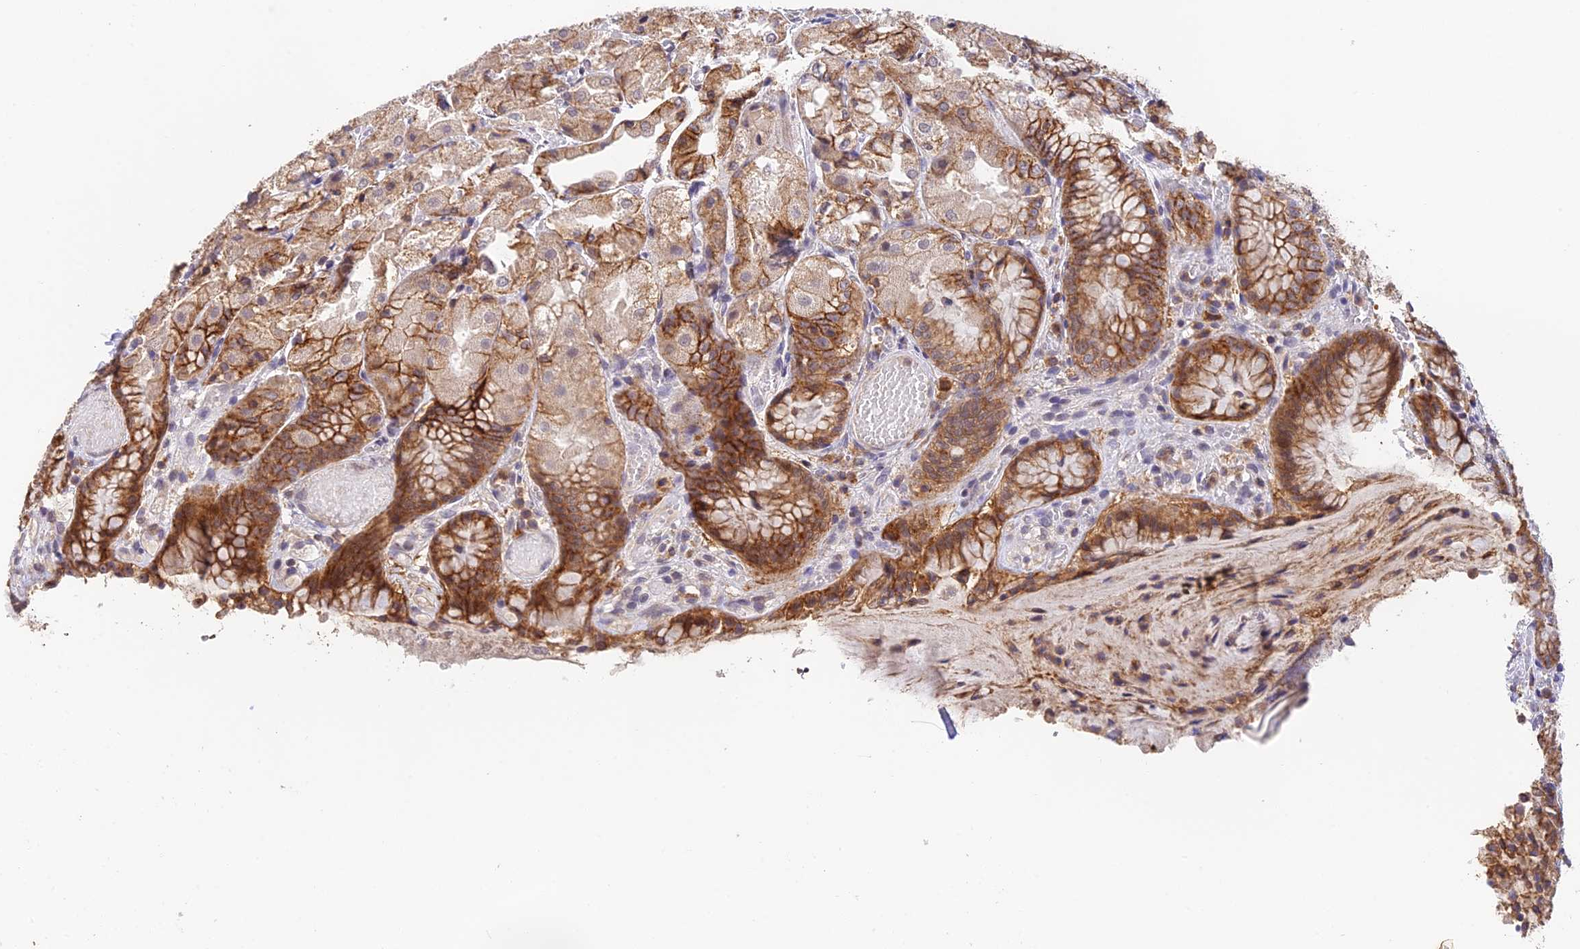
{"staining": {"intensity": "strong", "quantity": "25%-75%", "location": "cytoplasmic/membranous"}, "tissue": "stomach", "cell_type": "Glandular cells", "image_type": "normal", "snomed": [{"axis": "morphology", "description": "Normal tissue, NOS"}, {"axis": "topography", "description": "Stomach, upper"}], "caption": "This micrograph demonstrates normal stomach stained with IHC to label a protein in brown. The cytoplasmic/membranous of glandular cells show strong positivity for the protein. Nuclei are counter-stained blue.", "gene": "PEX16", "patient": {"sex": "male", "age": 72}}